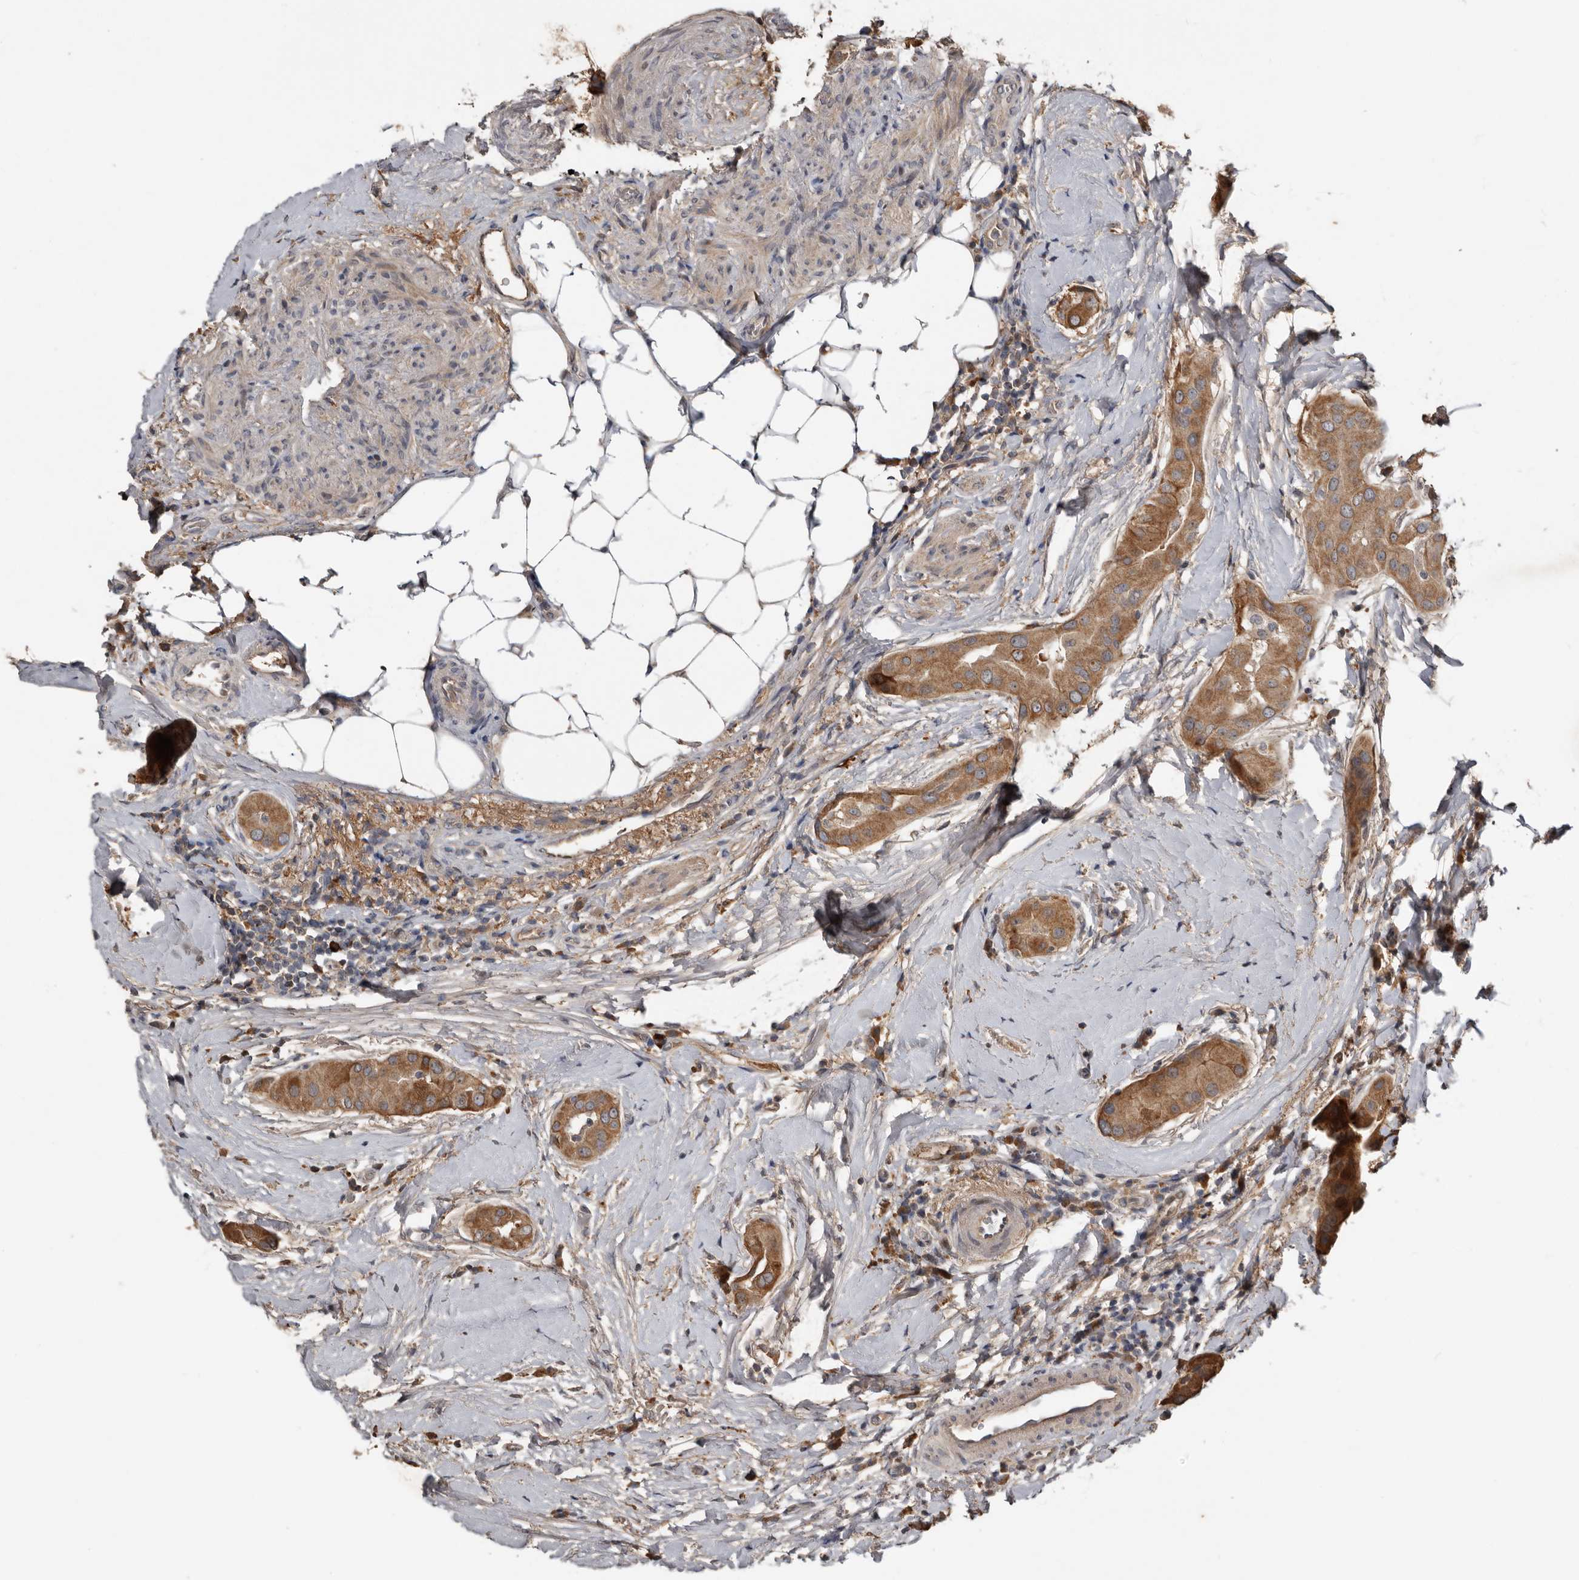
{"staining": {"intensity": "moderate", "quantity": ">75%", "location": "cytoplasmic/membranous"}, "tissue": "thyroid cancer", "cell_type": "Tumor cells", "image_type": "cancer", "snomed": [{"axis": "morphology", "description": "Papillary adenocarcinoma, NOS"}, {"axis": "topography", "description": "Thyroid gland"}], "caption": "The photomicrograph exhibits immunohistochemical staining of thyroid papillary adenocarcinoma. There is moderate cytoplasmic/membranous staining is appreciated in about >75% of tumor cells. (brown staining indicates protein expression, while blue staining denotes nuclei).", "gene": "NMUR1", "patient": {"sex": "male", "age": 33}}